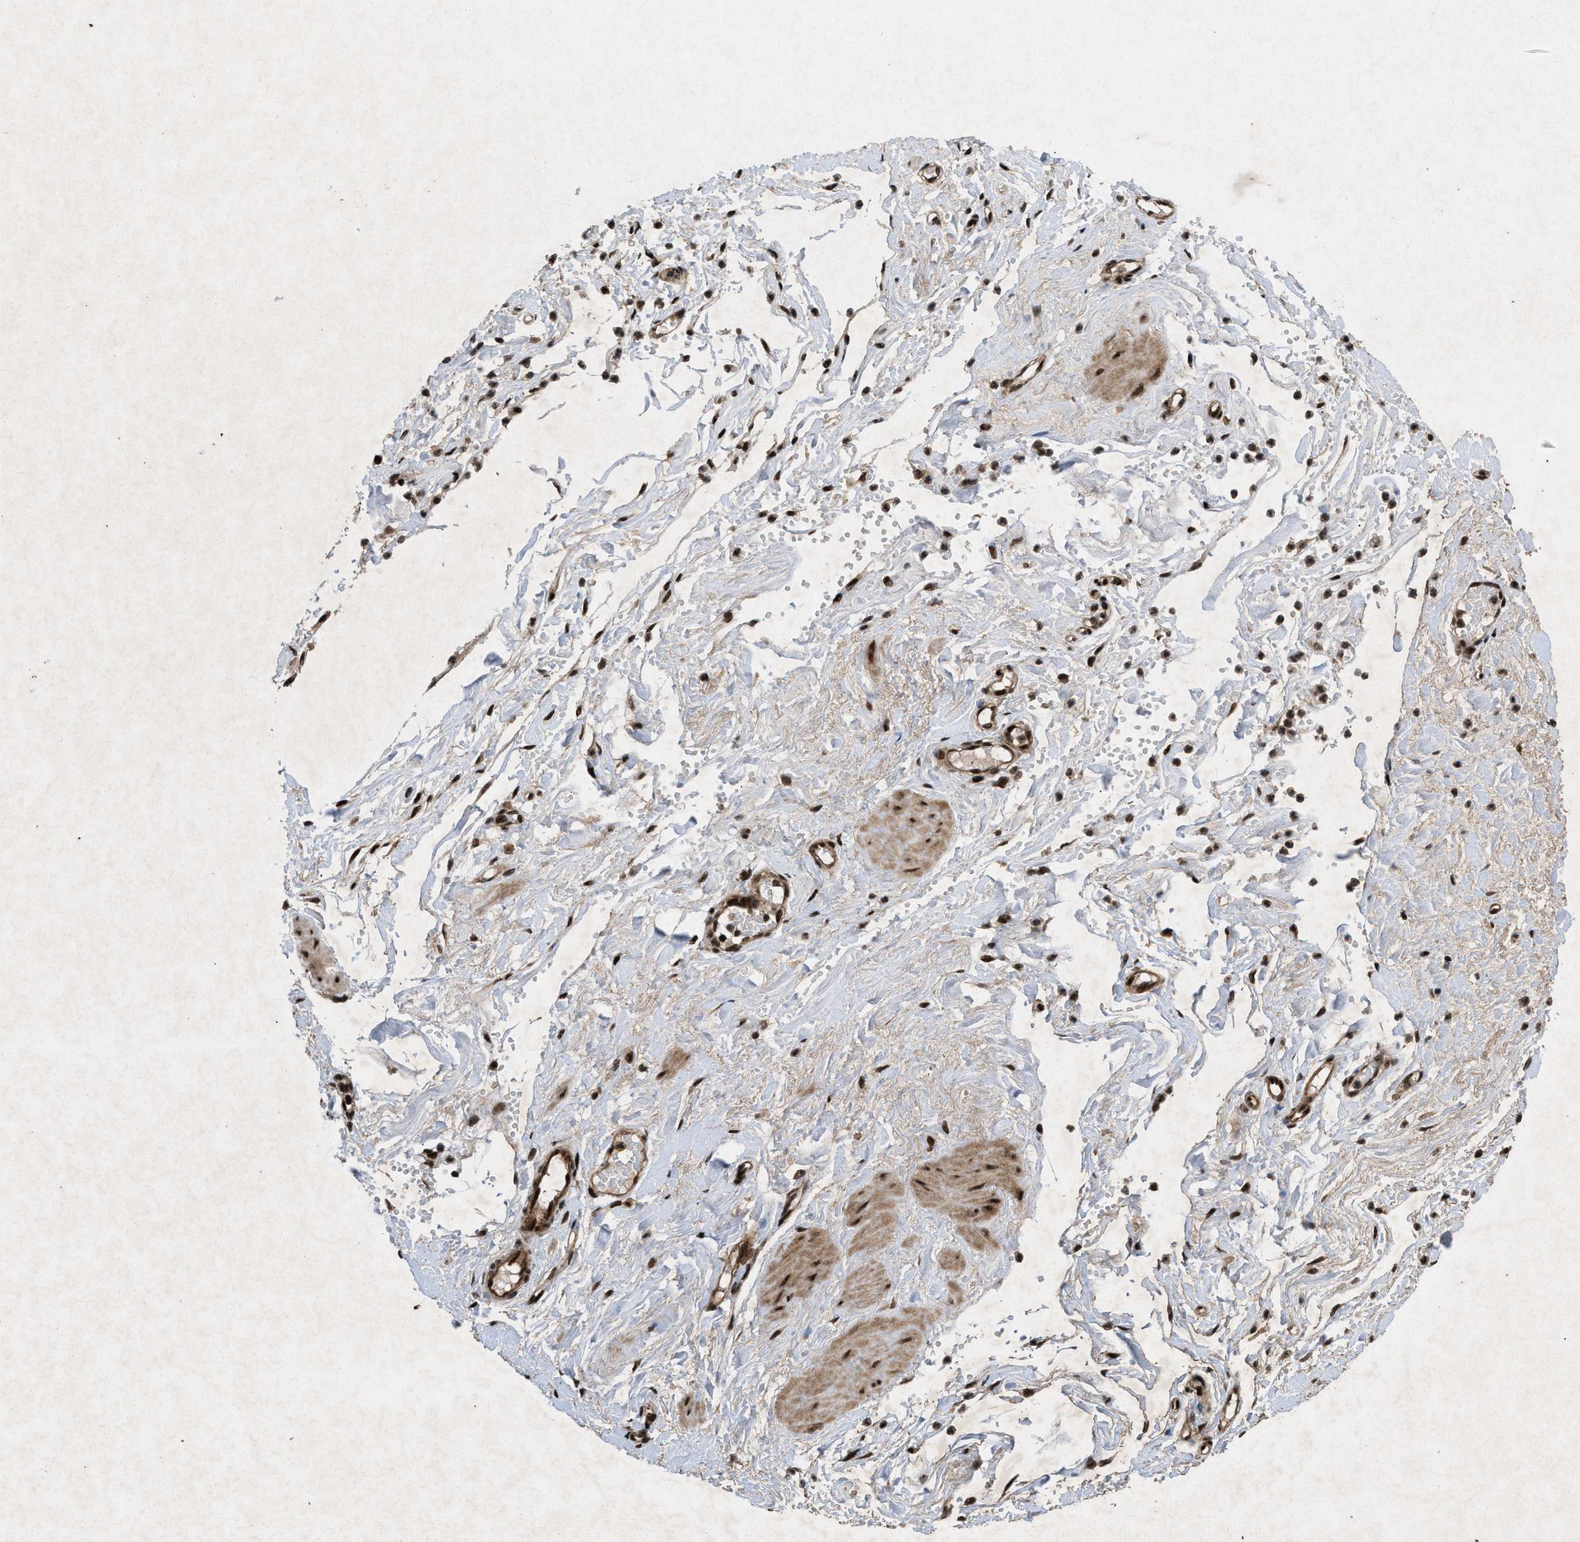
{"staining": {"intensity": "strong", "quantity": ">75%", "location": "nuclear"}, "tissue": "adipose tissue", "cell_type": "Adipocytes", "image_type": "normal", "snomed": [{"axis": "morphology", "description": "Normal tissue, NOS"}, {"axis": "topography", "description": "Soft tissue"}], "caption": "Immunohistochemical staining of normal adipose tissue demonstrates >75% levels of strong nuclear protein expression in about >75% of adipocytes. (Brightfield microscopy of DAB IHC at high magnification).", "gene": "WIZ", "patient": {"sex": "male", "age": 72}}